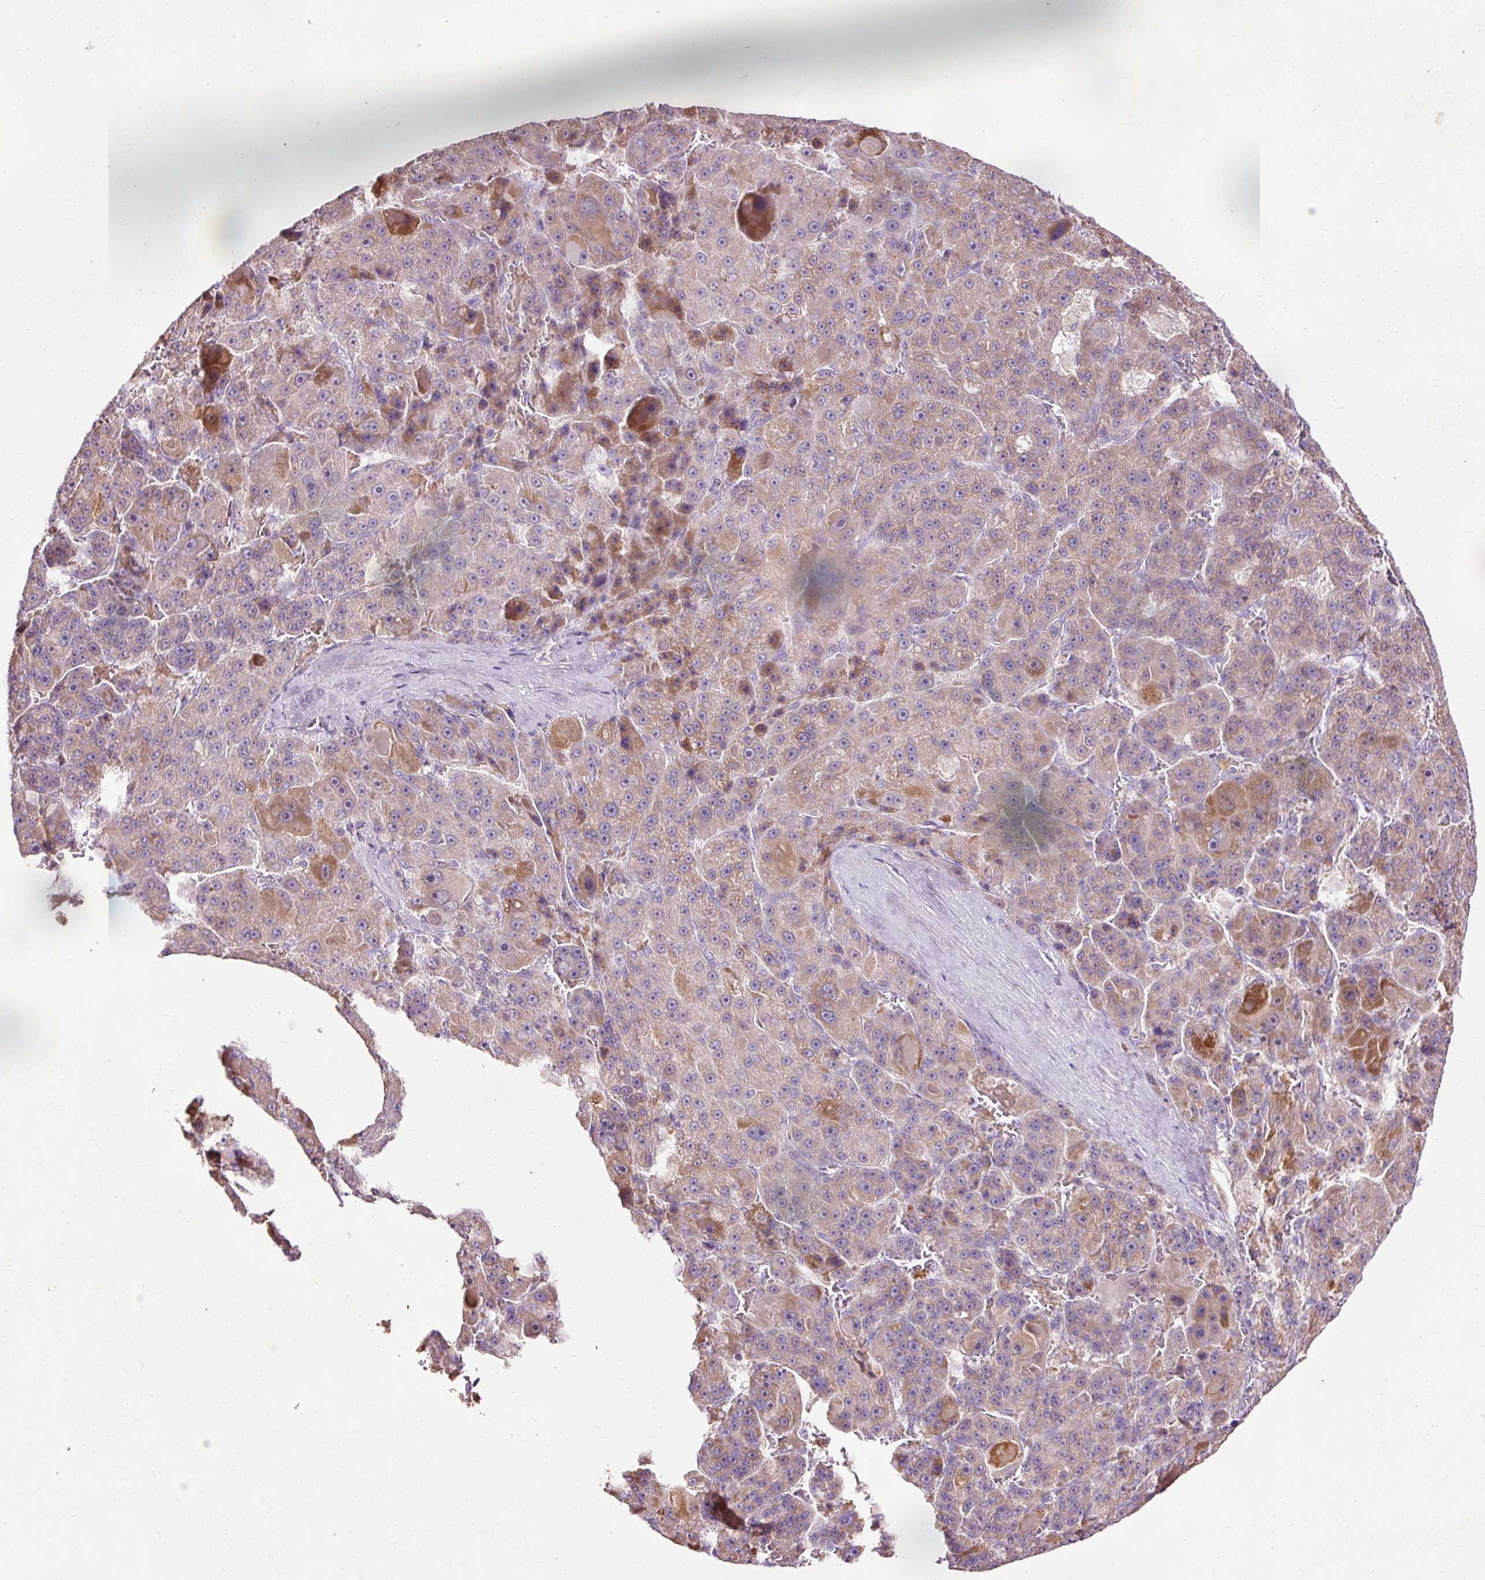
{"staining": {"intensity": "moderate", "quantity": "25%-75%", "location": "cytoplasmic/membranous"}, "tissue": "liver cancer", "cell_type": "Tumor cells", "image_type": "cancer", "snomed": [{"axis": "morphology", "description": "Carcinoma, Hepatocellular, NOS"}, {"axis": "topography", "description": "Liver"}], "caption": "A medium amount of moderate cytoplasmic/membranous positivity is present in about 25%-75% of tumor cells in liver cancer tissue.", "gene": "PRDX5", "patient": {"sex": "male", "age": 76}}